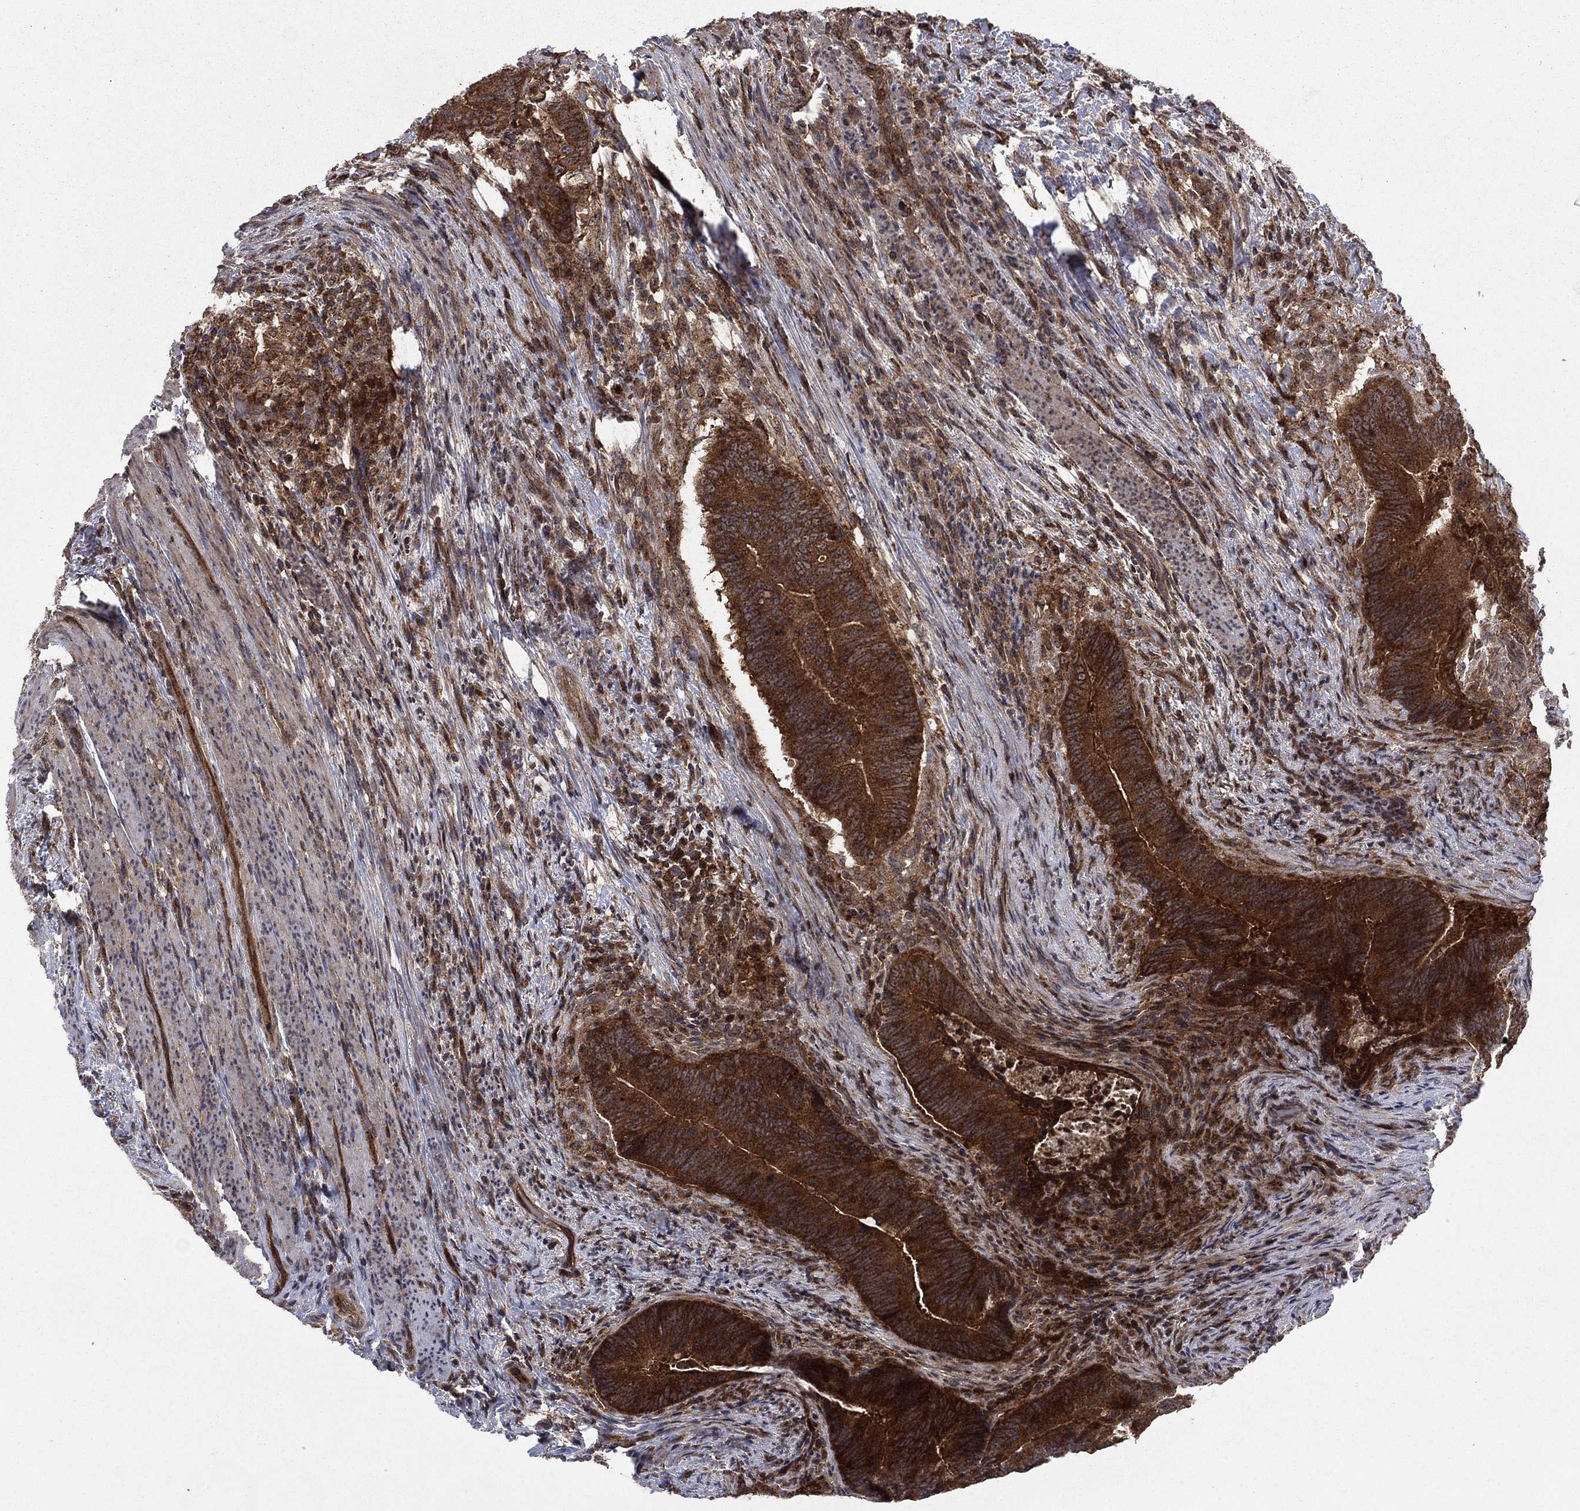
{"staining": {"intensity": "strong", "quantity": ">75%", "location": "cytoplasmic/membranous"}, "tissue": "colorectal cancer", "cell_type": "Tumor cells", "image_type": "cancer", "snomed": [{"axis": "morphology", "description": "Adenocarcinoma, NOS"}, {"axis": "topography", "description": "Colon"}], "caption": "The micrograph displays a brown stain indicating the presence of a protein in the cytoplasmic/membranous of tumor cells in colorectal cancer.", "gene": "IFI35", "patient": {"sex": "female", "age": 87}}